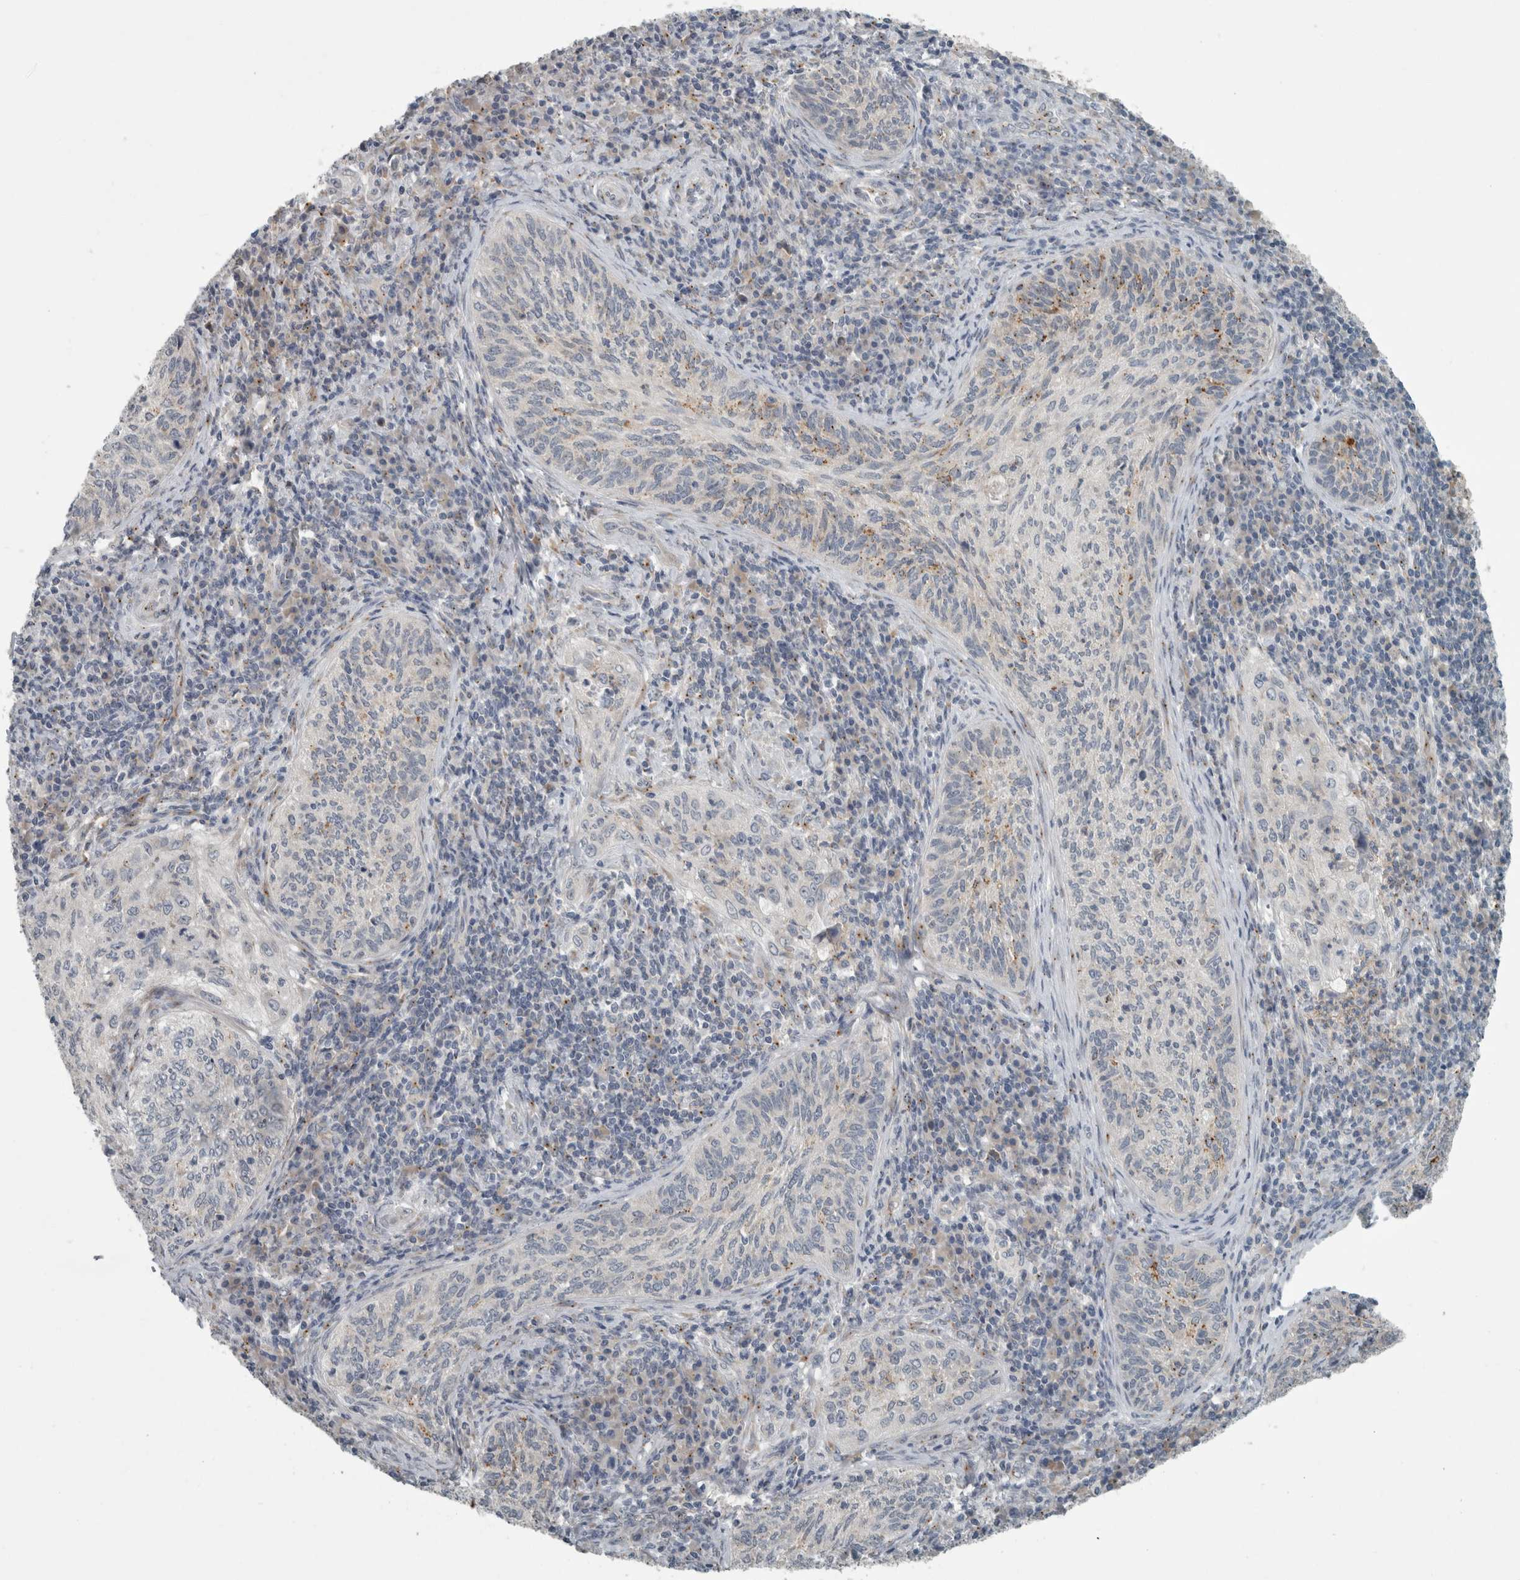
{"staining": {"intensity": "negative", "quantity": "none", "location": "none"}, "tissue": "cervical cancer", "cell_type": "Tumor cells", "image_type": "cancer", "snomed": [{"axis": "morphology", "description": "Squamous cell carcinoma, NOS"}, {"axis": "topography", "description": "Cervix"}], "caption": "An image of human cervical cancer (squamous cell carcinoma) is negative for staining in tumor cells. (DAB (3,3'-diaminobenzidine) immunohistochemistry (IHC) with hematoxylin counter stain).", "gene": "KIF1C", "patient": {"sex": "female", "age": 30}}